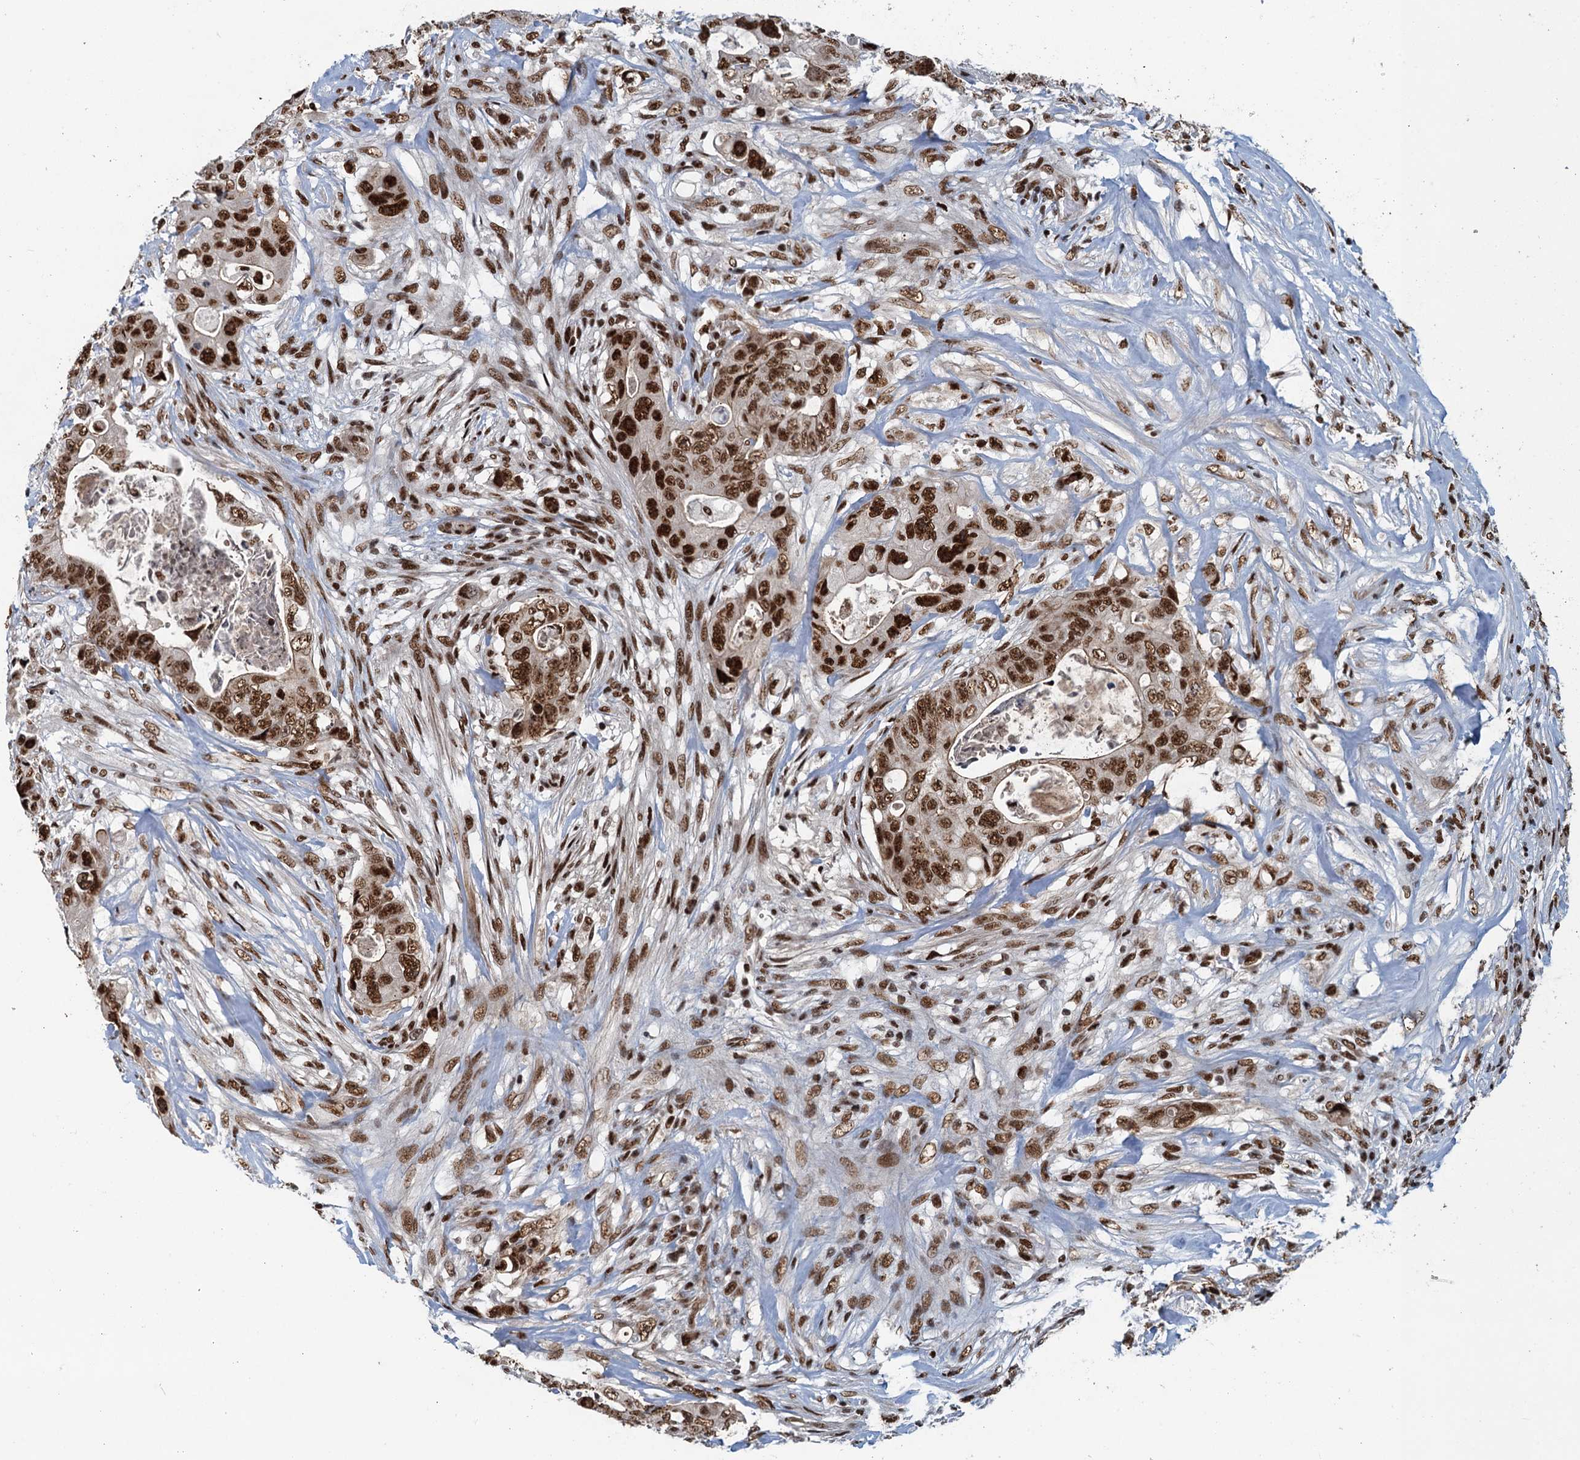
{"staining": {"intensity": "strong", "quantity": ">75%", "location": "nuclear"}, "tissue": "colorectal cancer", "cell_type": "Tumor cells", "image_type": "cancer", "snomed": [{"axis": "morphology", "description": "Adenocarcinoma, NOS"}, {"axis": "topography", "description": "Colon"}], "caption": "An immunohistochemistry (IHC) micrograph of neoplastic tissue is shown. Protein staining in brown shows strong nuclear positivity in adenocarcinoma (colorectal) within tumor cells. The protein is stained brown, and the nuclei are stained in blue (DAB (3,3'-diaminobenzidine) IHC with brightfield microscopy, high magnification).", "gene": "ZC3H18", "patient": {"sex": "female", "age": 46}}